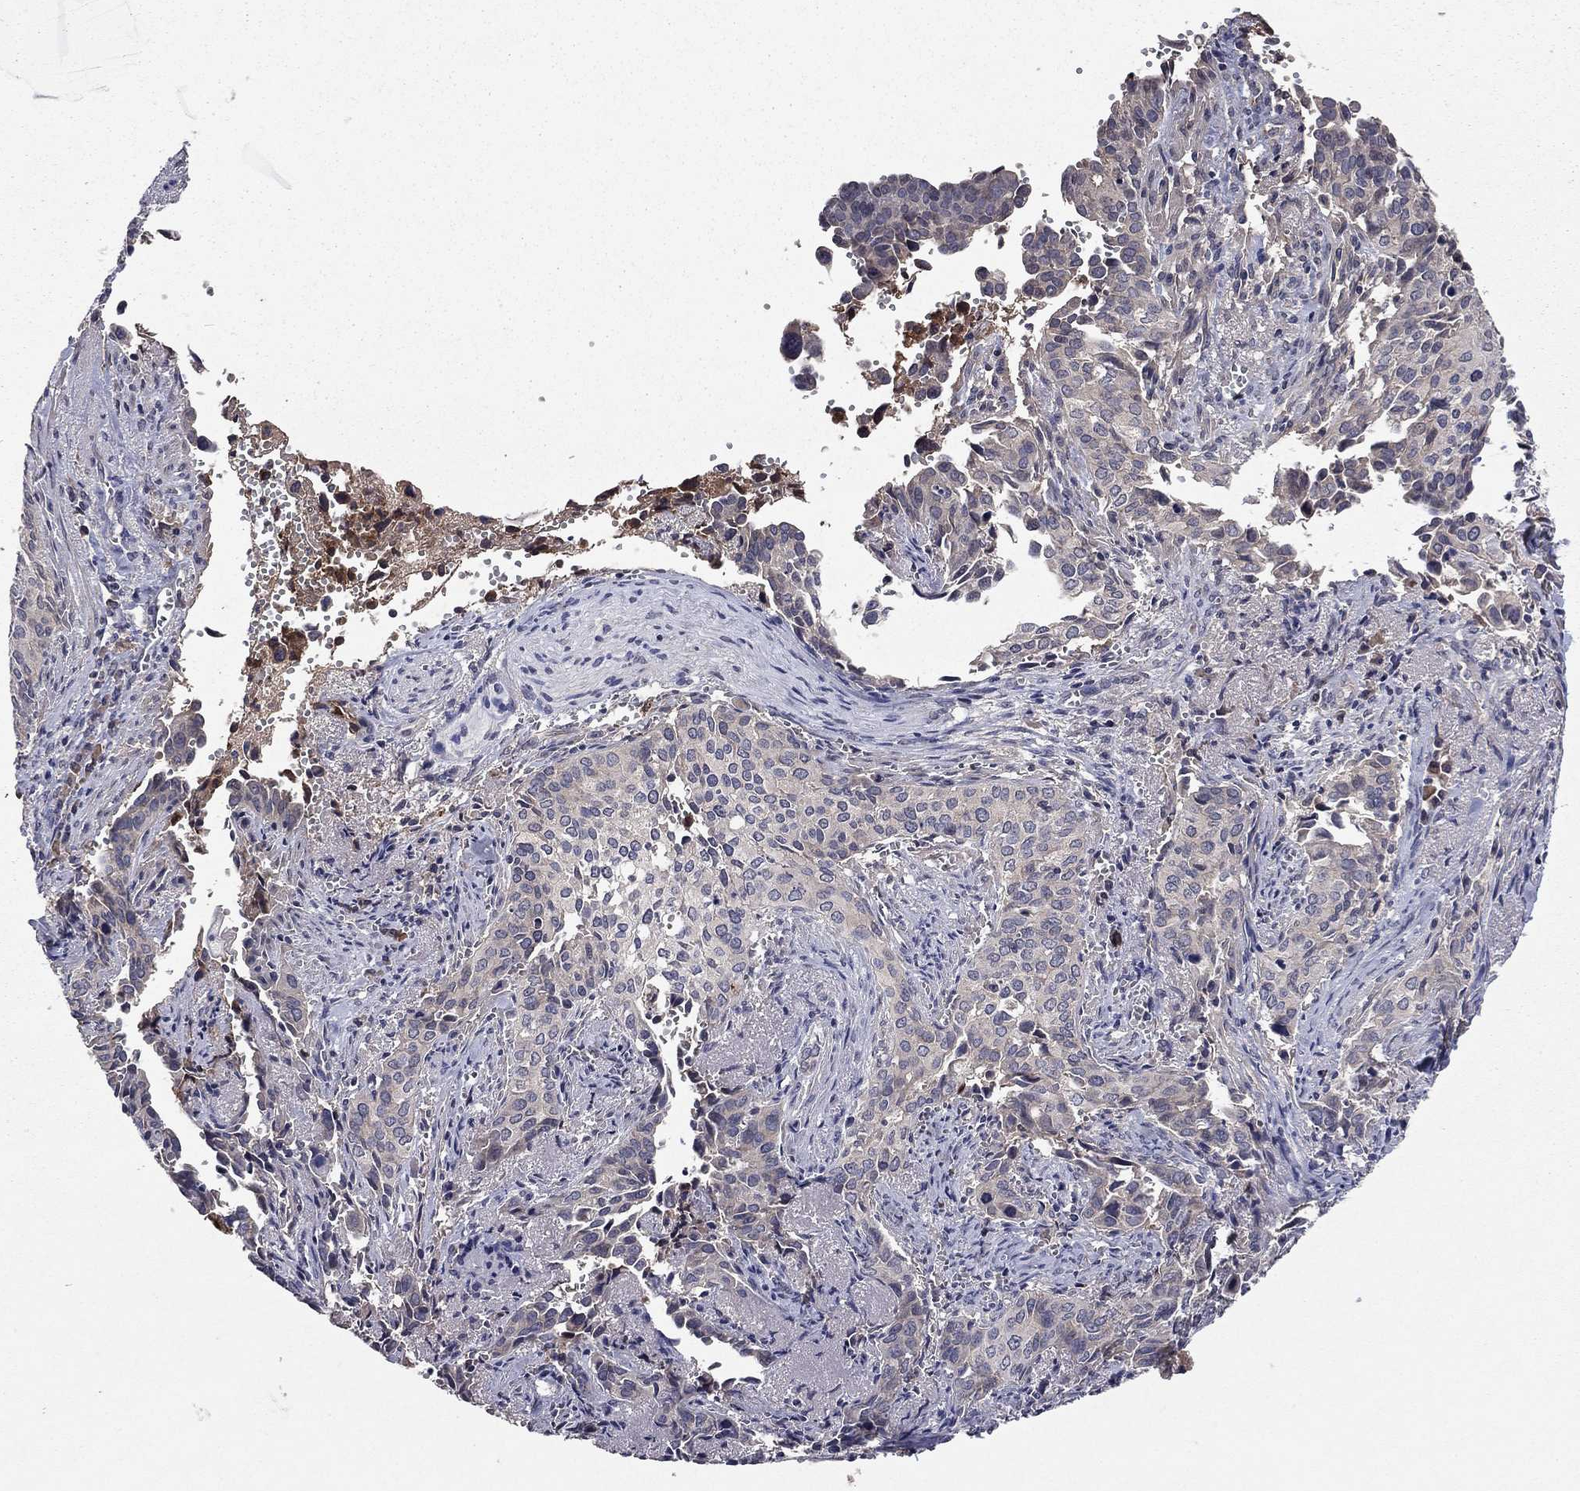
{"staining": {"intensity": "negative", "quantity": "none", "location": "none"}, "tissue": "cervical cancer", "cell_type": "Tumor cells", "image_type": "cancer", "snomed": [{"axis": "morphology", "description": "Squamous cell carcinoma, NOS"}, {"axis": "topography", "description": "Cervix"}], "caption": "Tumor cells are negative for protein expression in human cervical cancer (squamous cell carcinoma).", "gene": "PROS1", "patient": {"sex": "female", "age": 29}}